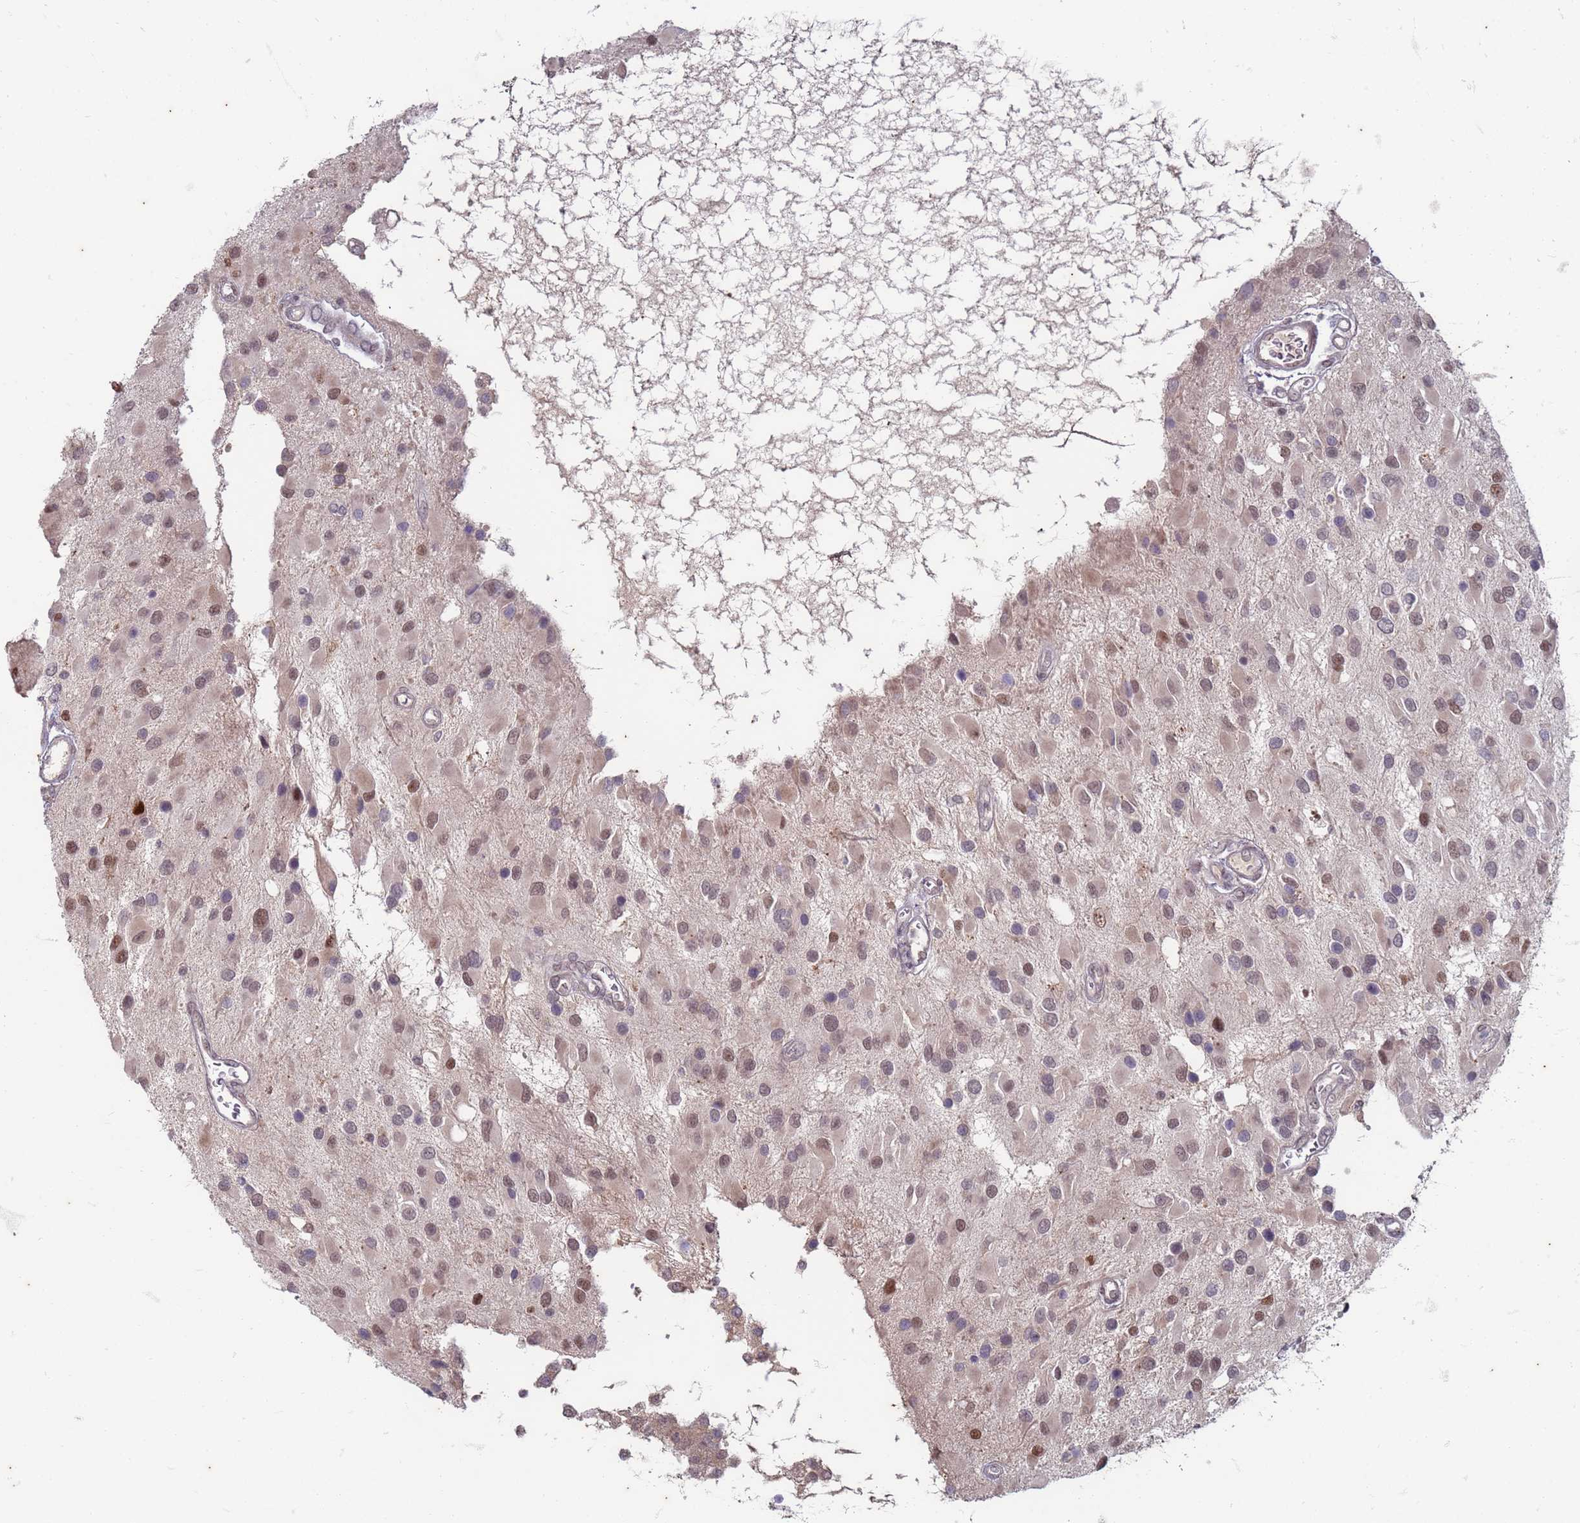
{"staining": {"intensity": "moderate", "quantity": "25%-75%", "location": "nuclear"}, "tissue": "glioma", "cell_type": "Tumor cells", "image_type": "cancer", "snomed": [{"axis": "morphology", "description": "Glioma, malignant, High grade"}, {"axis": "topography", "description": "Brain"}], "caption": "IHC (DAB (3,3'-diaminobenzidine)) staining of human high-grade glioma (malignant) exhibits moderate nuclear protein positivity in approximately 25%-75% of tumor cells. Nuclei are stained in blue.", "gene": "TRMT6", "patient": {"sex": "male", "age": 53}}